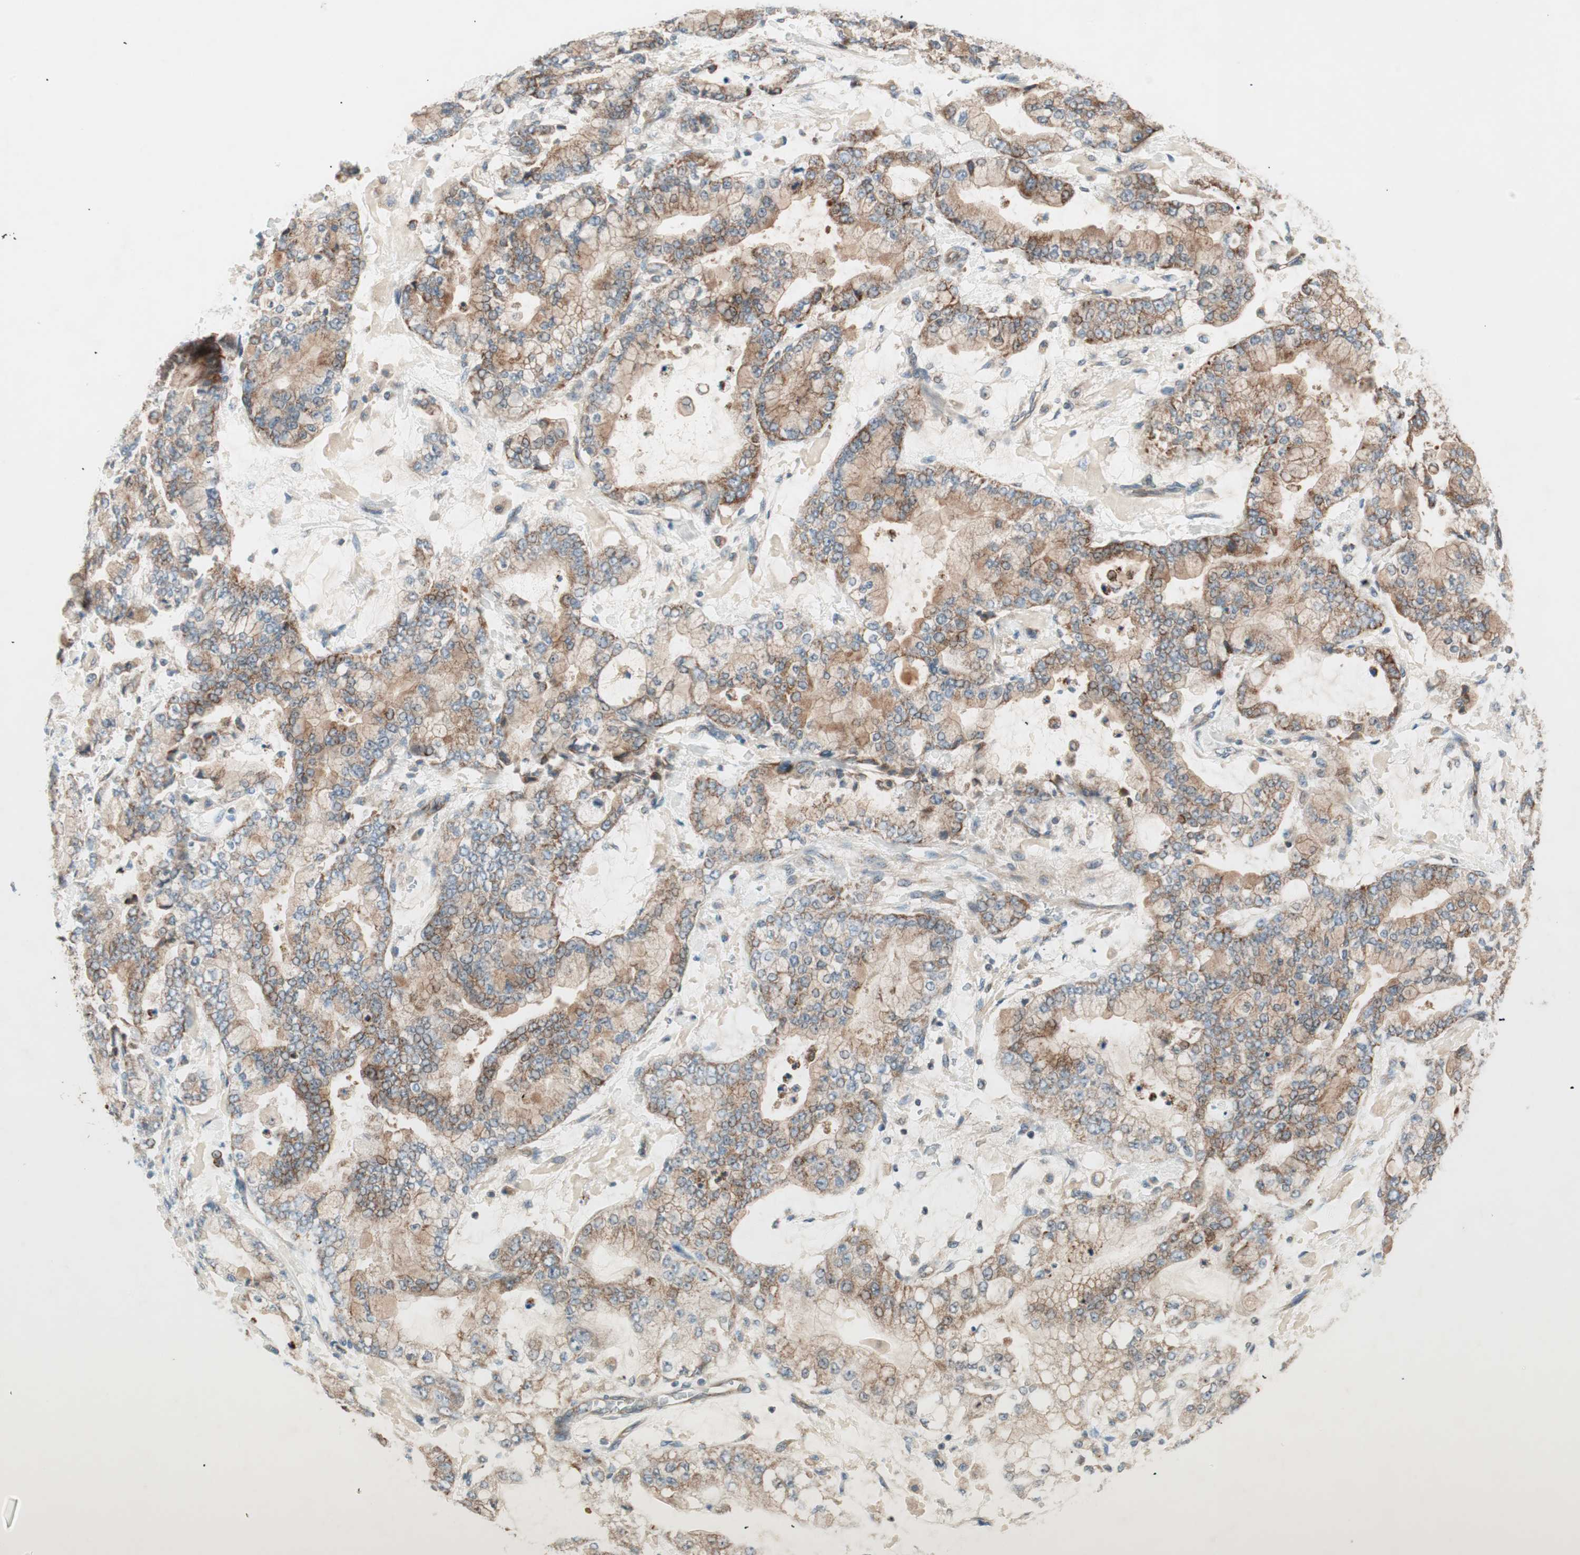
{"staining": {"intensity": "moderate", "quantity": ">75%", "location": "cytoplasmic/membranous"}, "tissue": "stomach cancer", "cell_type": "Tumor cells", "image_type": "cancer", "snomed": [{"axis": "morphology", "description": "Adenocarcinoma, NOS"}, {"axis": "topography", "description": "Stomach"}], "caption": "An IHC photomicrograph of neoplastic tissue is shown. Protein staining in brown labels moderate cytoplasmic/membranous positivity in stomach cancer (adenocarcinoma) within tumor cells.", "gene": "CC2D1A", "patient": {"sex": "male", "age": 76}}